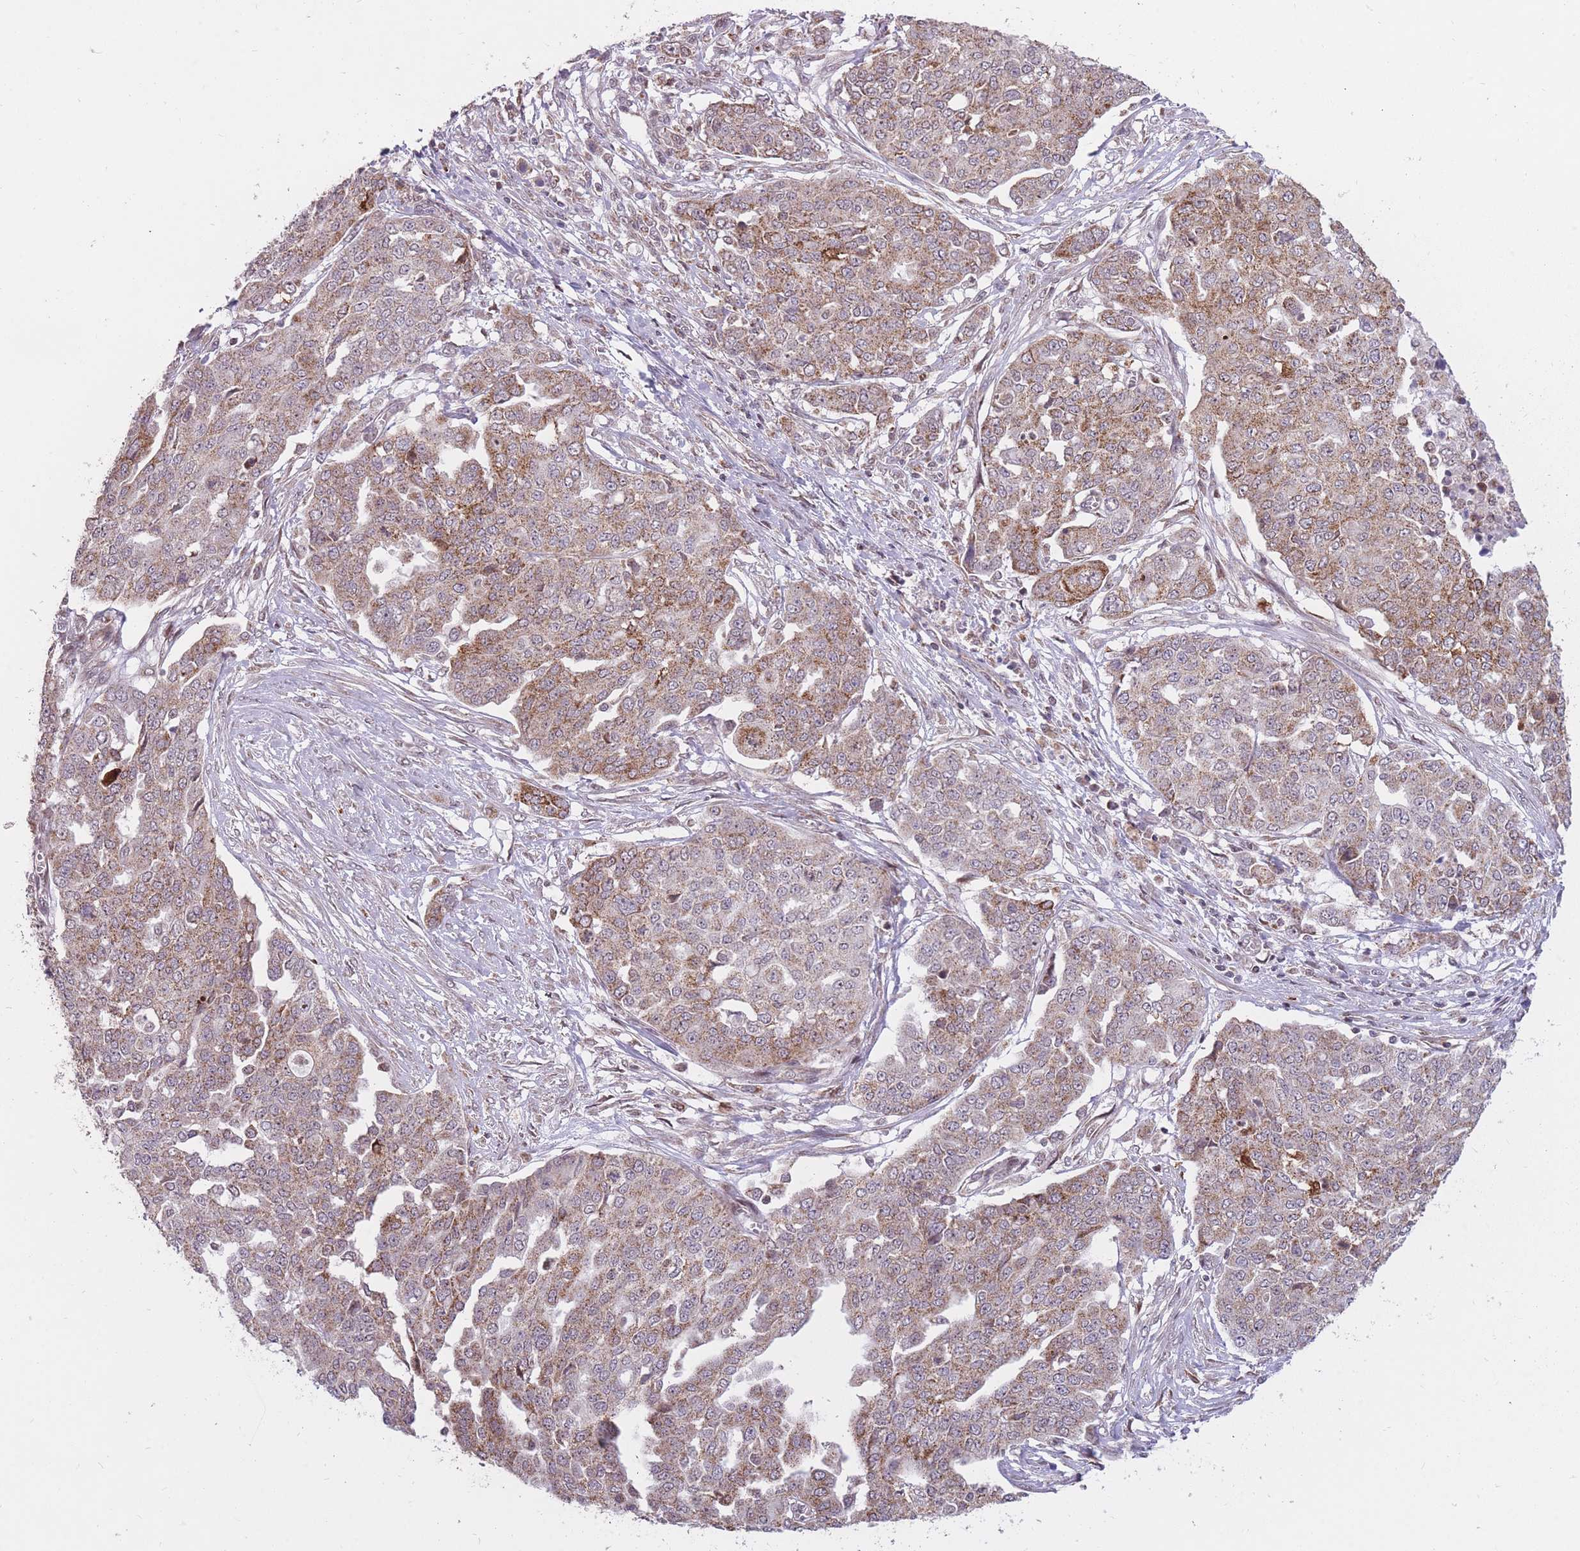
{"staining": {"intensity": "moderate", "quantity": ">75%", "location": "cytoplasmic/membranous"}, "tissue": "ovarian cancer", "cell_type": "Tumor cells", "image_type": "cancer", "snomed": [{"axis": "morphology", "description": "Cystadenocarcinoma, serous, NOS"}, {"axis": "topography", "description": "Soft tissue"}, {"axis": "topography", "description": "Ovary"}], "caption": "IHC image of human ovarian cancer stained for a protein (brown), which reveals medium levels of moderate cytoplasmic/membranous positivity in about >75% of tumor cells.", "gene": "DPYSL4", "patient": {"sex": "female", "age": 57}}